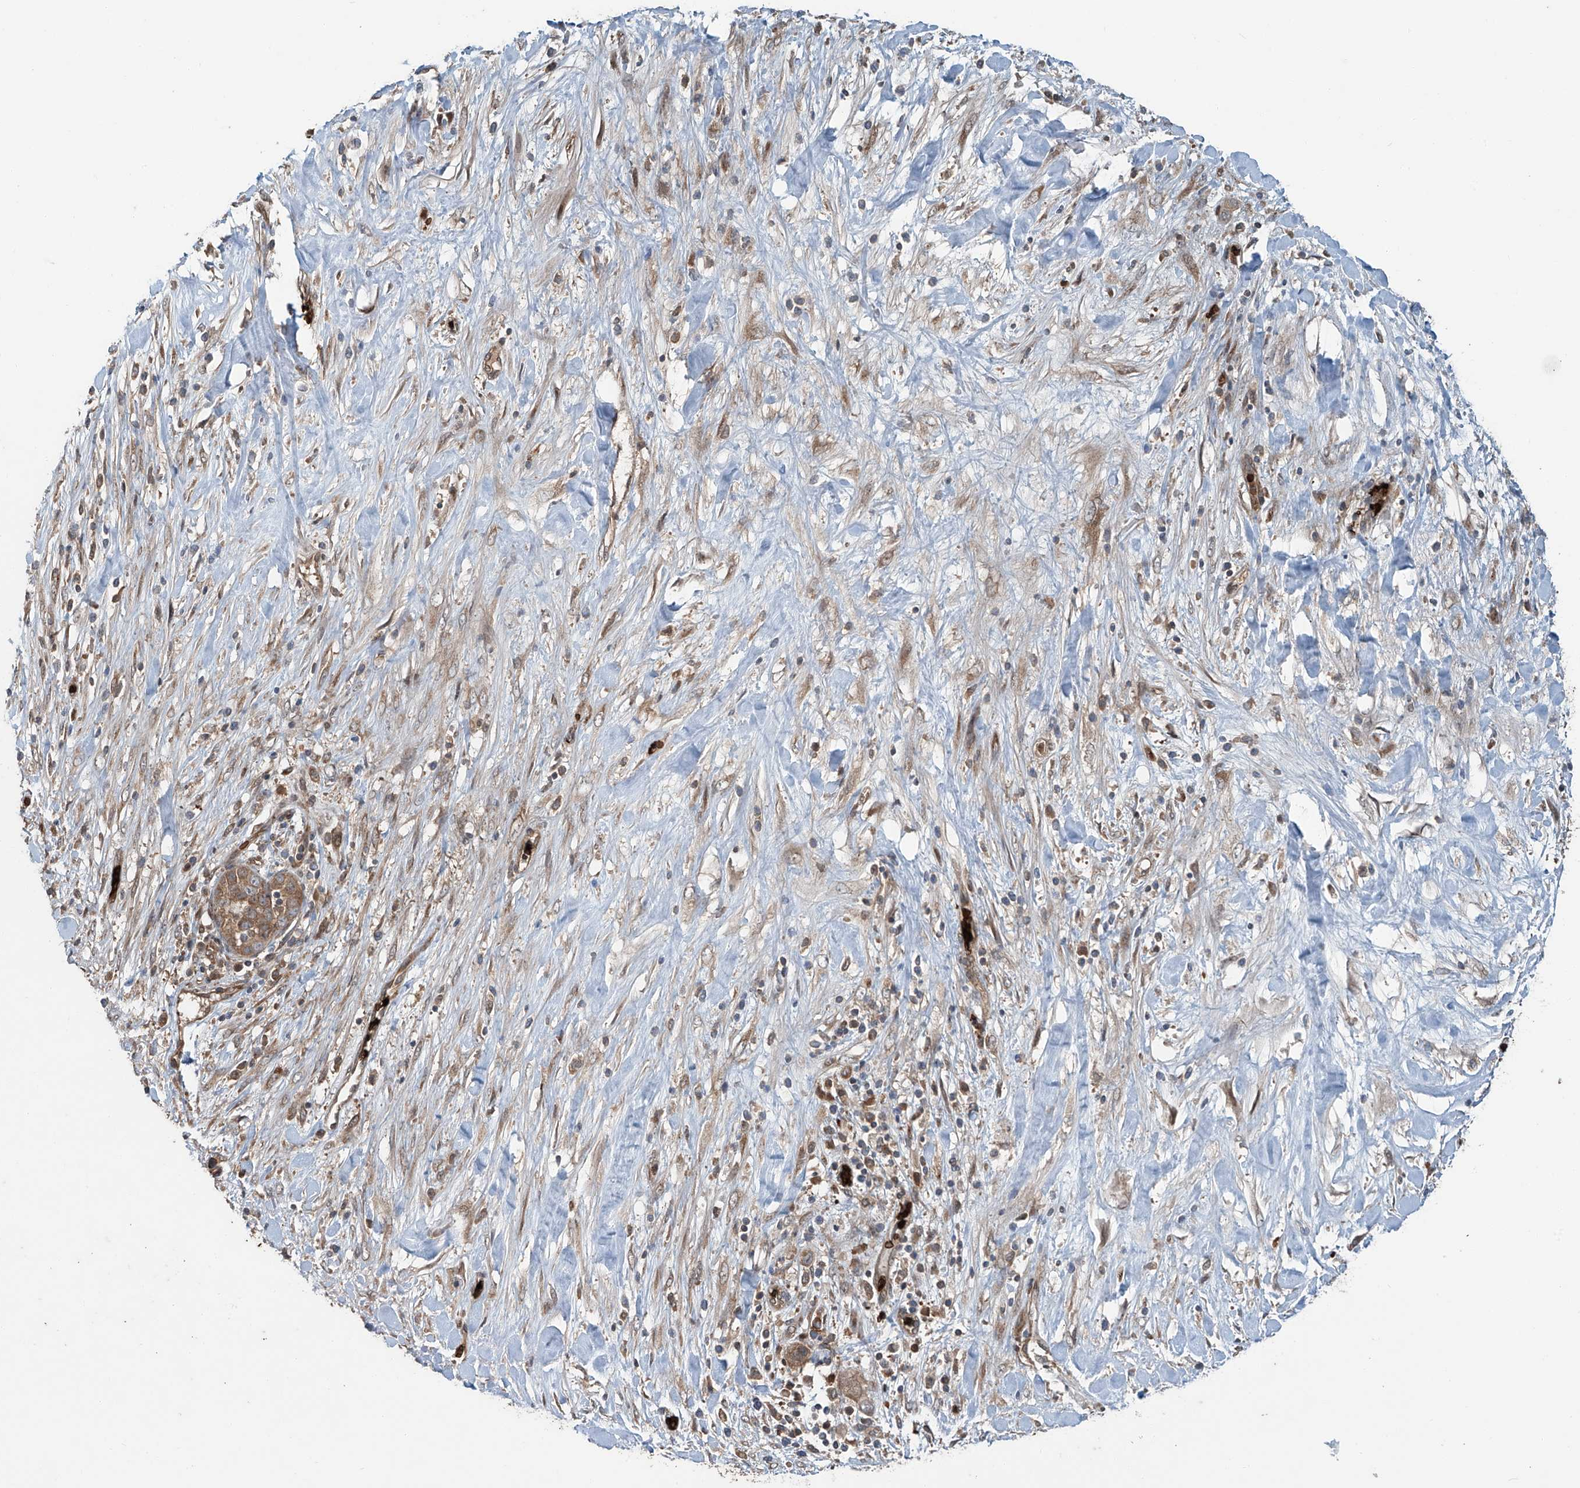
{"staining": {"intensity": "weak", "quantity": ">75%", "location": "cytoplasmic/membranous"}, "tissue": "liver cancer", "cell_type": "Tumor cells", "image_type": "cancer", "snomed": [{"axis": "morphology", "description": "Cholangiocarcinoma"}, {"axis": "topography", "description": "Liver"}], "caption": "High-magnification brightfield microscopy of liver cholangiocarcinoma stained with DAB (3,3'-diaminobenzidine) (brown) and counterstained with hematoxylin (blue). tumor cells exhibit weak cytoplasmic/membranous positivity is appreciated in approximately>75% of cells.", "gene": "ZDHHC9", "patient": {"sex": "female", "age": 52}}